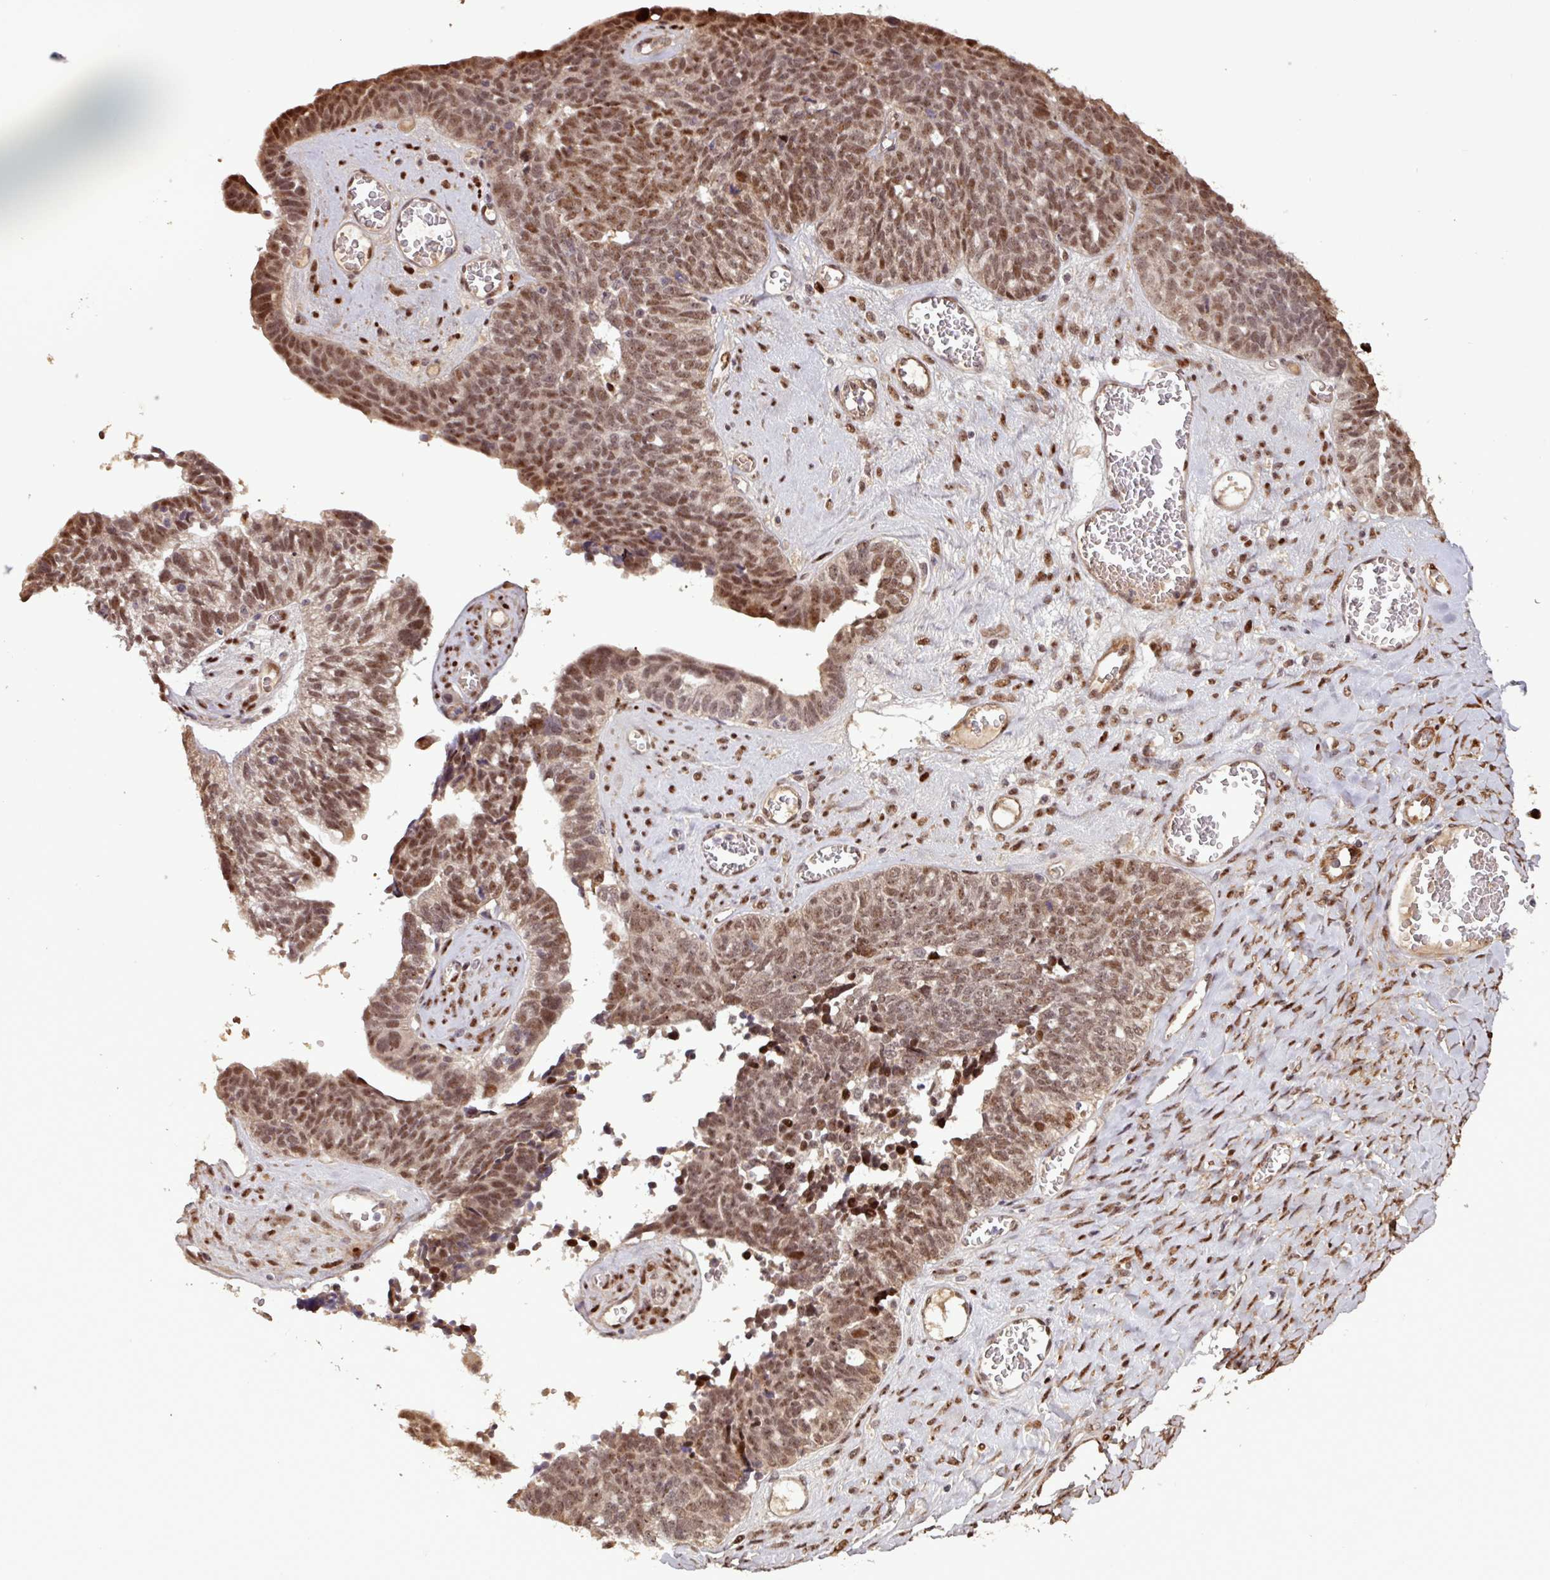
{"staining": {"intensity": "moderate", "quantity": ">75%", "location": "nuclear"}, "tissue": "ovarian cancer", "cell_type": "Tumor cells", "image_type": "cancer", "snomed": [{"axis": "morphology", "description": "Cystadenocarcinoma, serous, NOS"}, {"axis": "topography", "description": "Ovary"}], "caption": "This photomicrograph displays immunohistochemistry staining of human ovarian cancer (serous cystadenocarcinoma), with medium moderate nuclear staining in approximately >75% of tumor cells.", "gene": "SLC22A24", "patient": {"sex": "female", "age": 79}}